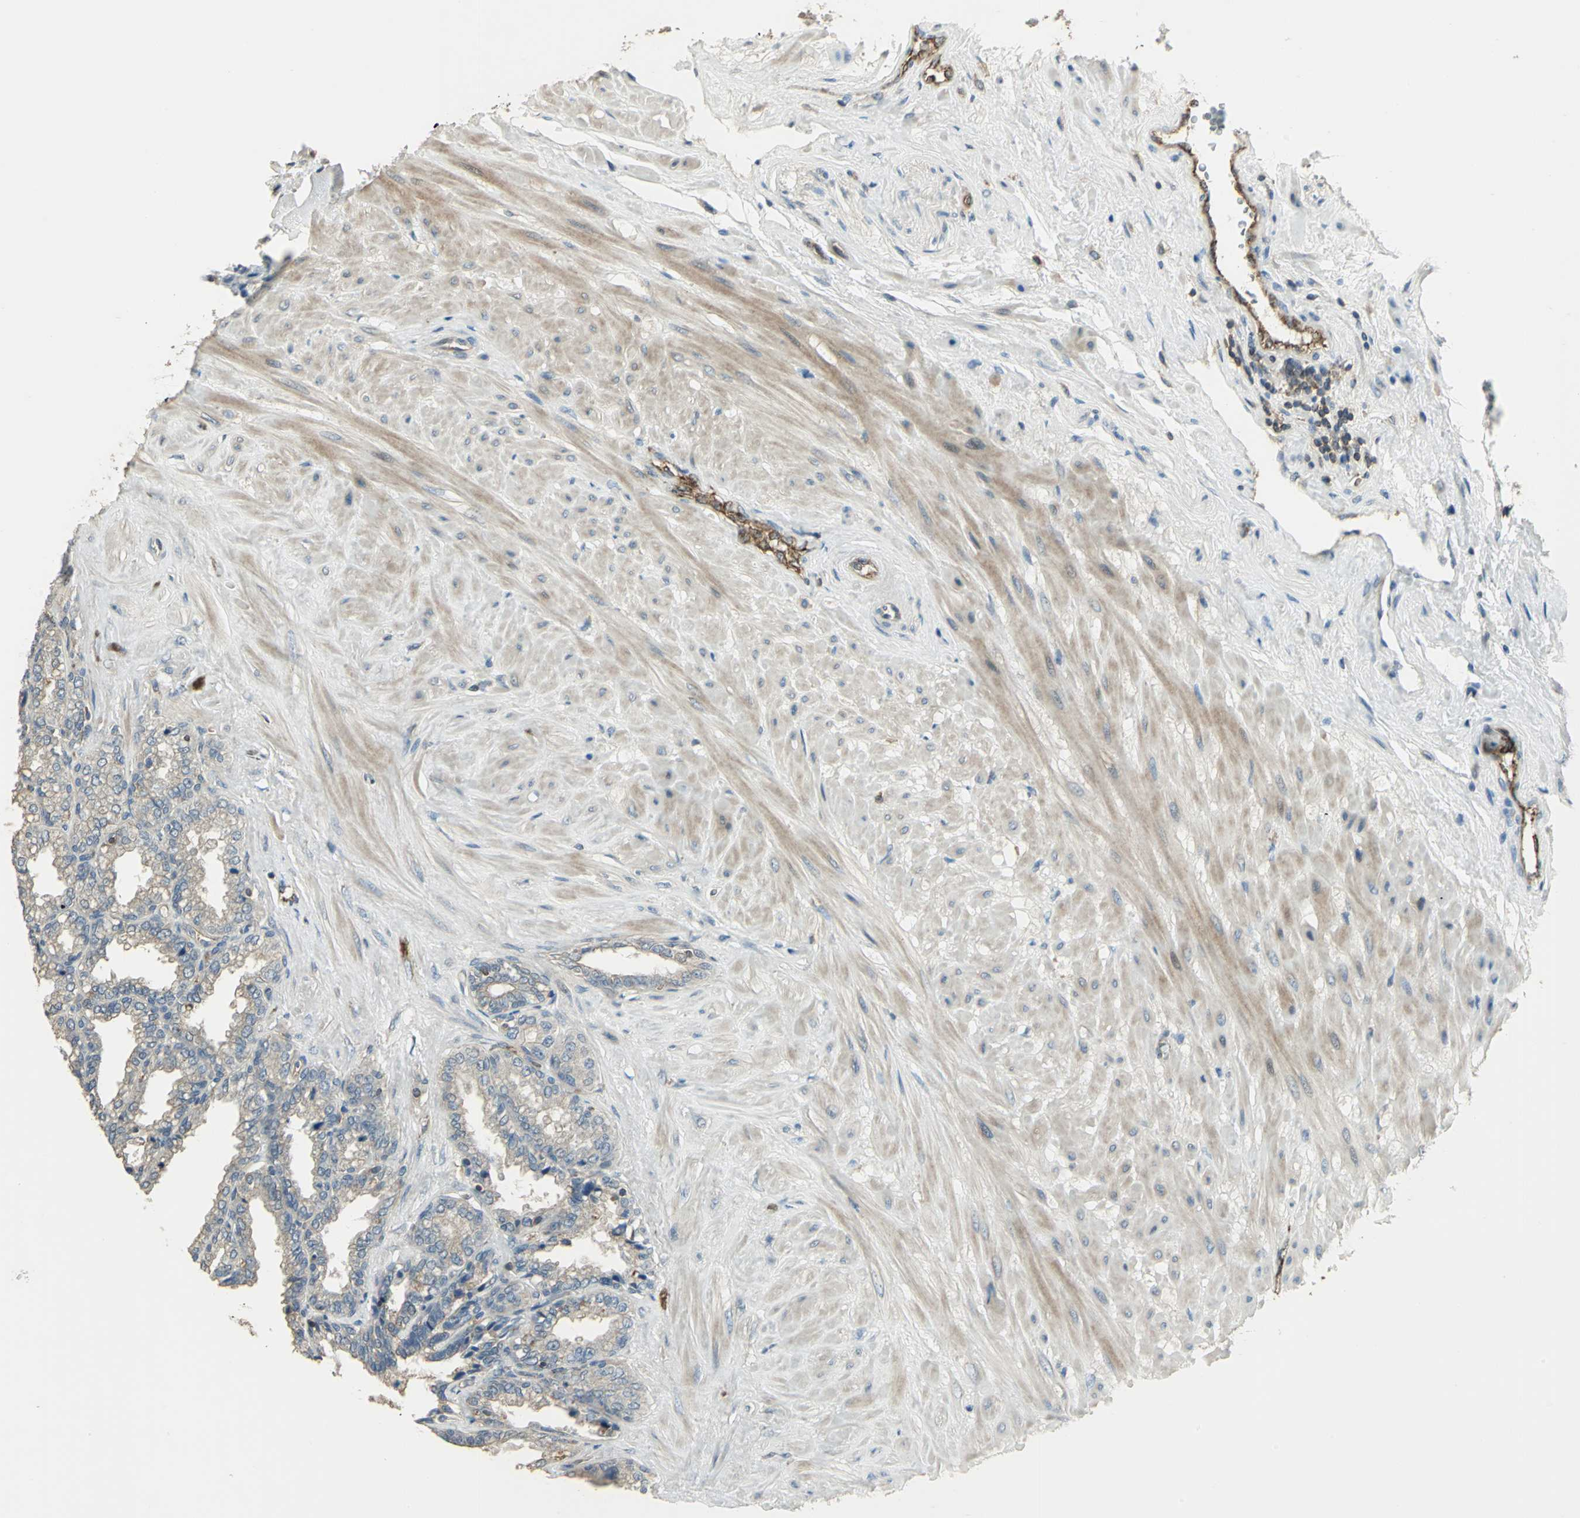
{"staining": {"intensity": "weak", "quantity": "25%-75%", "location": "cytoplasmic/membranous"}, "tissue": "seminal vesicle", "cell_type": "Glandular cells", "image_type": "normal", "snomed": [{"axis": "morphology", "description": "Normal tissue, NOS"}, {"axis": "topography", "description": "Seminal veicle"}], "caption": "A brown stain labels weak cytoplasmic/membranous expression of a protein in glandular cells of normal seminal vesicle.", "gene": "RAPGEF1", "patient": {"sex": "male", "age": 46}}